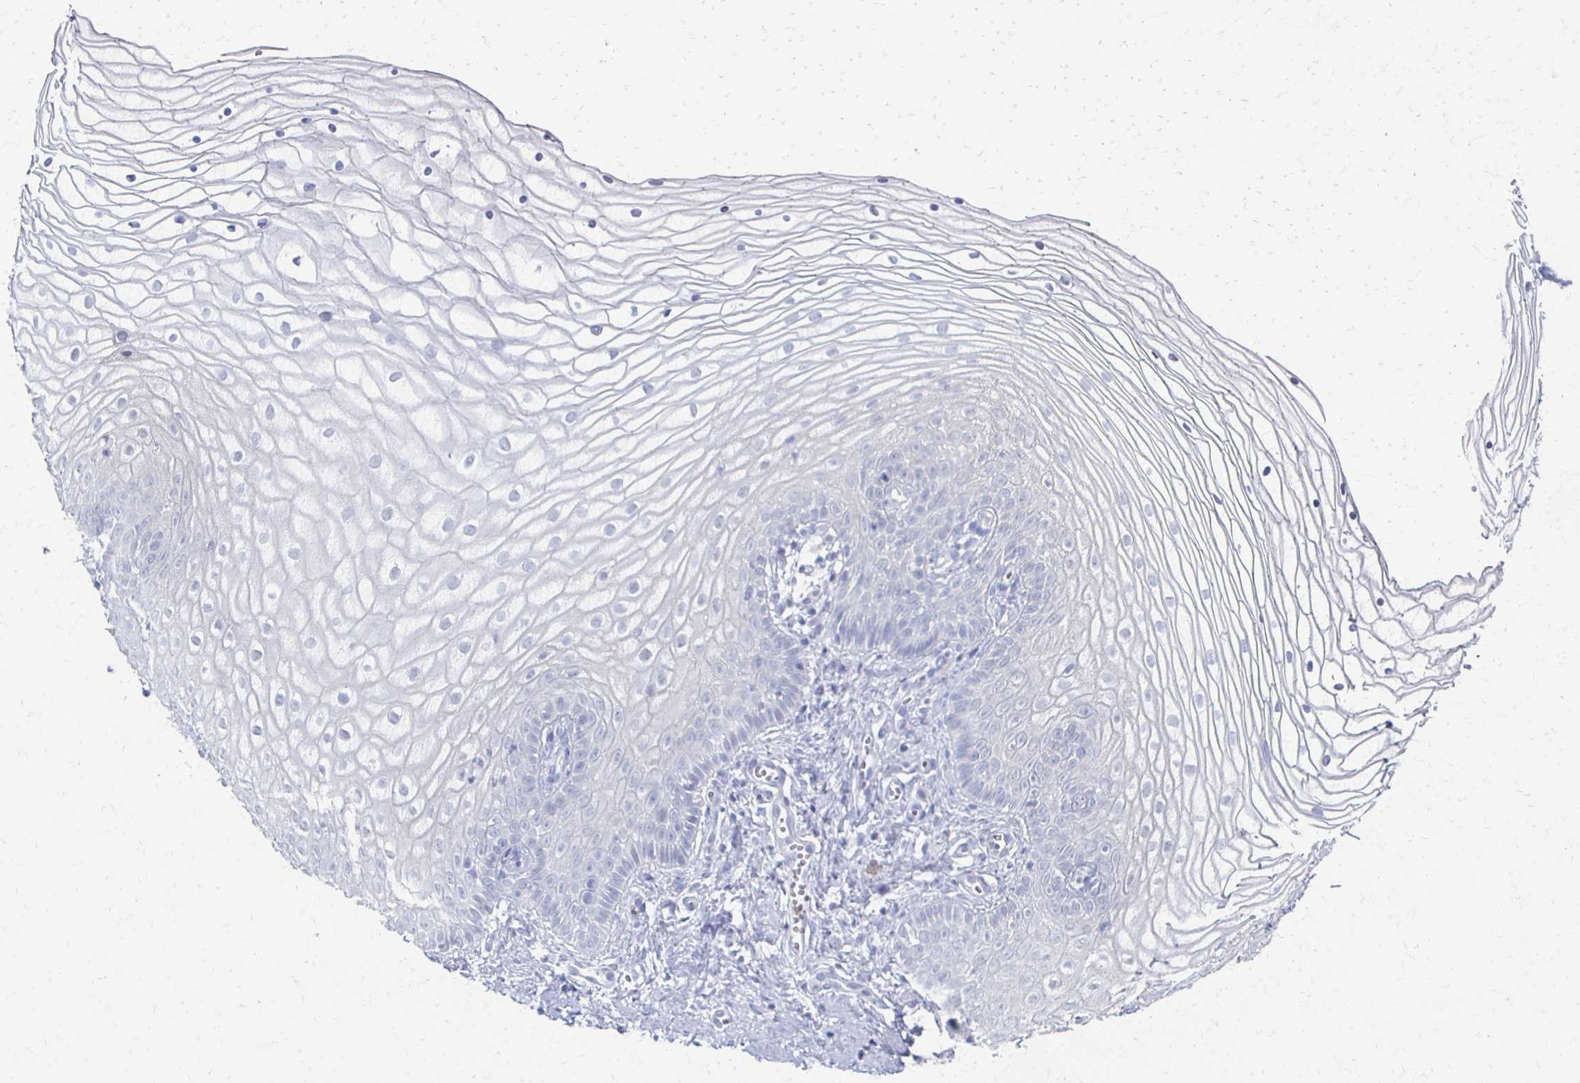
{"staining": {"intensity": "negative", "quantity": "none", "location": "none"}, "tissue": "vagina", "cell_type": "Squamous epithelial cells", "image_type": "normal", "snomed": [{"axis": "morphology", "description": "Normal tissue, NOS"}, {"axis": "topography", "description": "Vagina"}], "caption": "This is an immunohistochemistry (IHC) histopathology image of benign vagina. There is no positivity in squamous epithelial cells.", "gene": "CXCR2", "patient": {"sex": "female", "age": 56}}